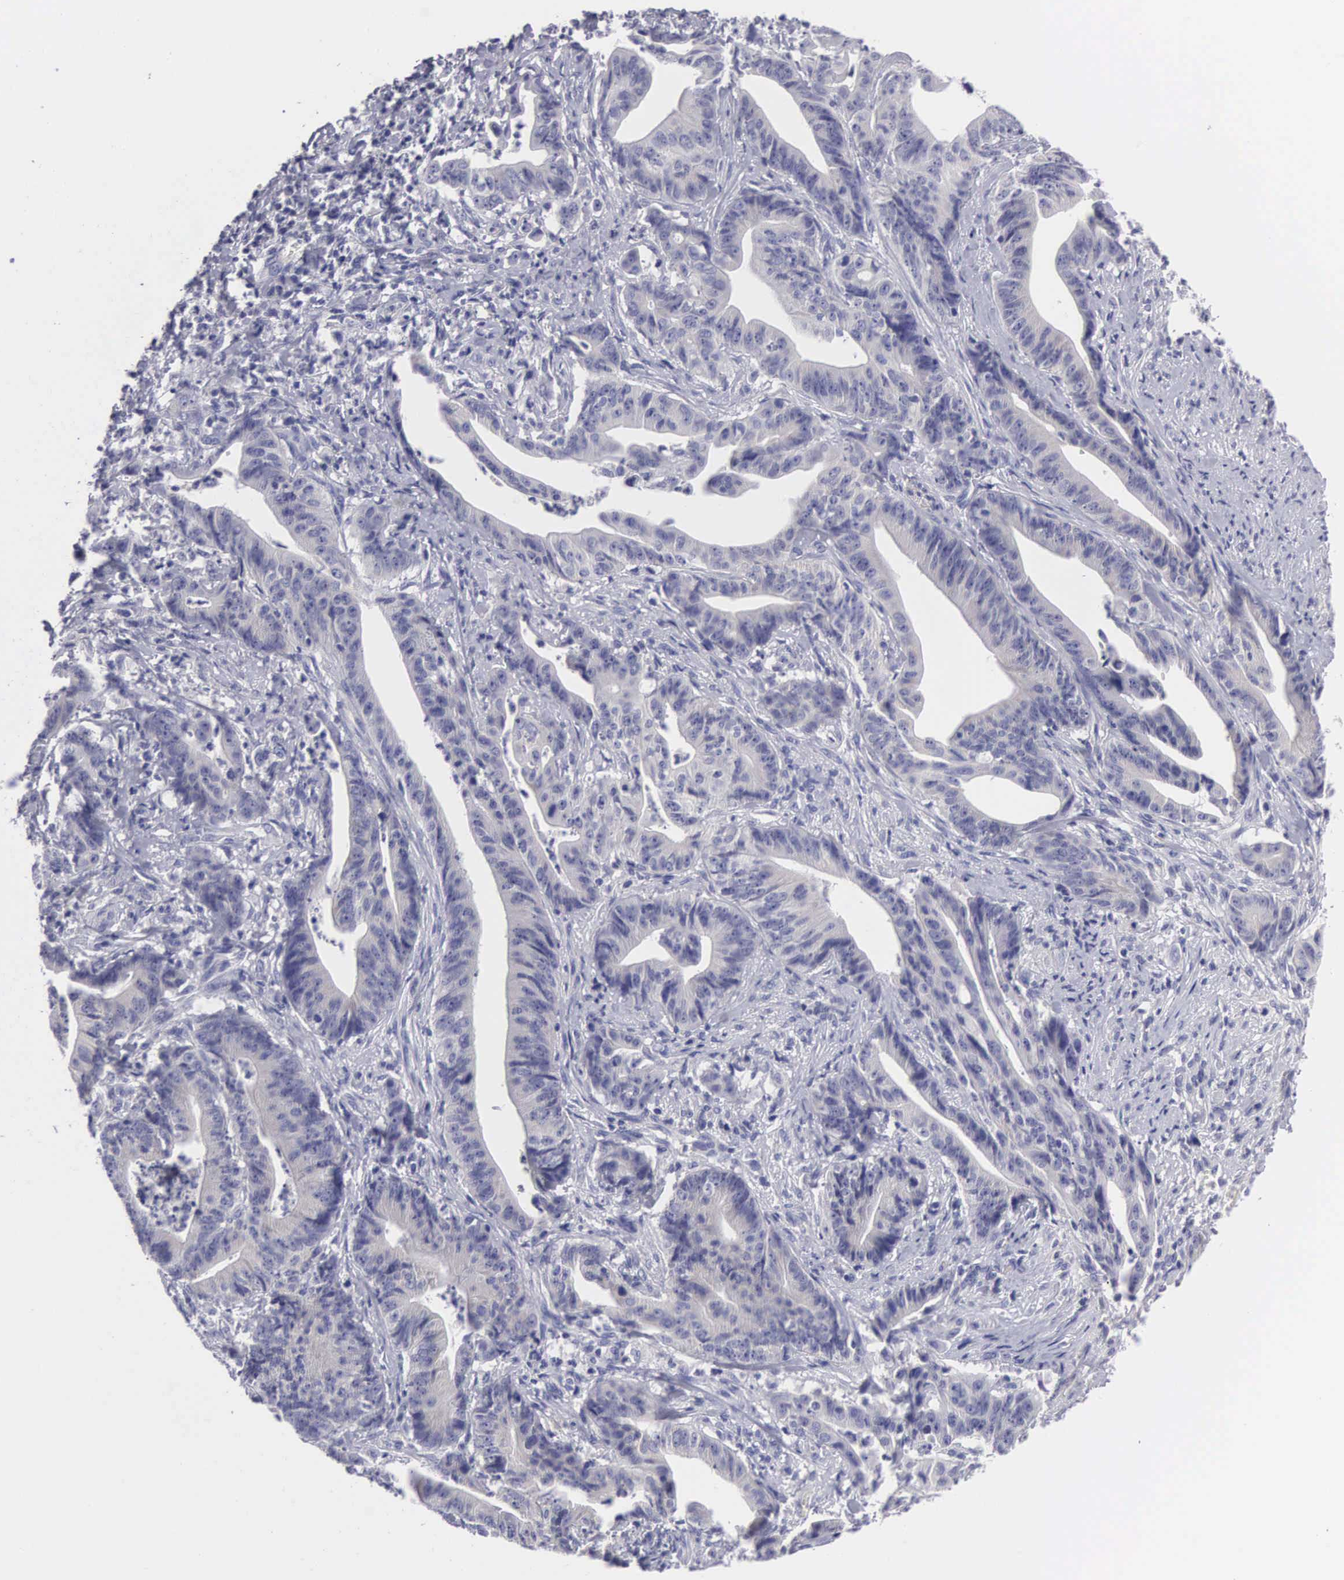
{"staining": {"intensity": "negative", "quantity": "none", "location": "none"}, "tissue": "stomach cancer", "cell_type": "Tumor cells", "image_type": "cancer", "snomed": [{"axis": "morphology", "description": "Adenocarcinoma, NOS"}, {"axis": "topography", "description": "Stomach, lower"}], "caption": "DAB immunohistochemical staining of human adenocarcinoma (stomach) displays no significant expression in tumor cells. Nuclei are stained in blue.", "gene": "SLITRK4", "patient": {"sex": "female", "age": 86}}